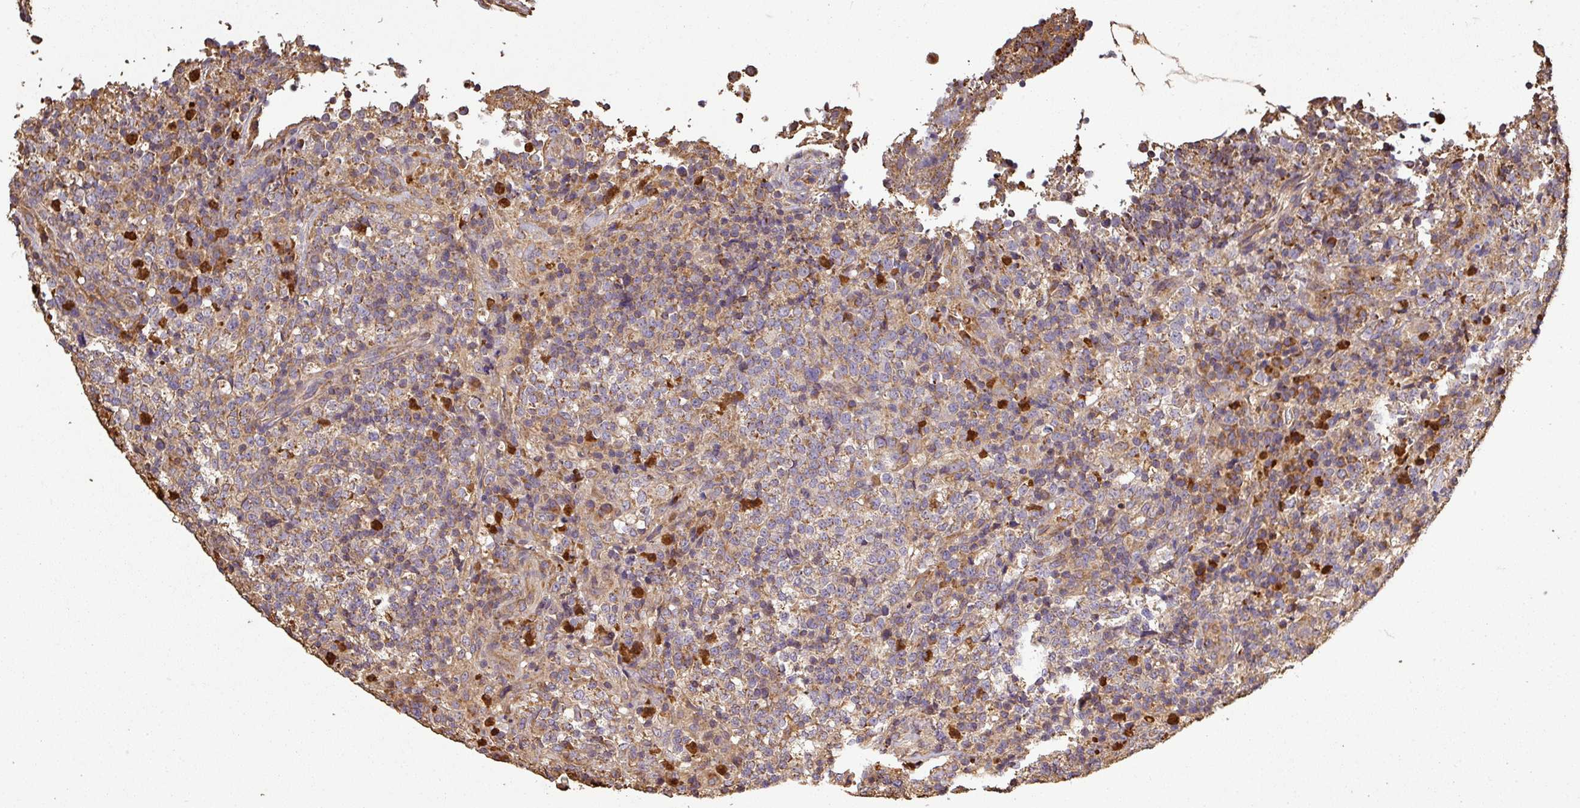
{"staining": {"intensity": "weak", "quantity": "25%-75%", "location": "cytoplasmic/membranous"}, "tissue": "lymphoma", "cell_type": "Tumor cells", "image_type": "cancer", "snomed": [{"axis": "morphology", "description": "Malignant lymphoma, non-Hodgkin's type, High grade"}, {"axis": "topography", "description": "Lymph node"}], "caption": "IHC micrograph of neoplastic tissue: malignant lymphoma, non-Hodgkin's type (high-grade) stained using IHC demonstrates low levels of weak protein expression localized specifically in the cytoplasmic/membranous of tumor cells, appearing as a cytoplasmic/membranous brown color.", "gene": "PLEKHM1", "patient": {"sex": "male", "age": 54}}